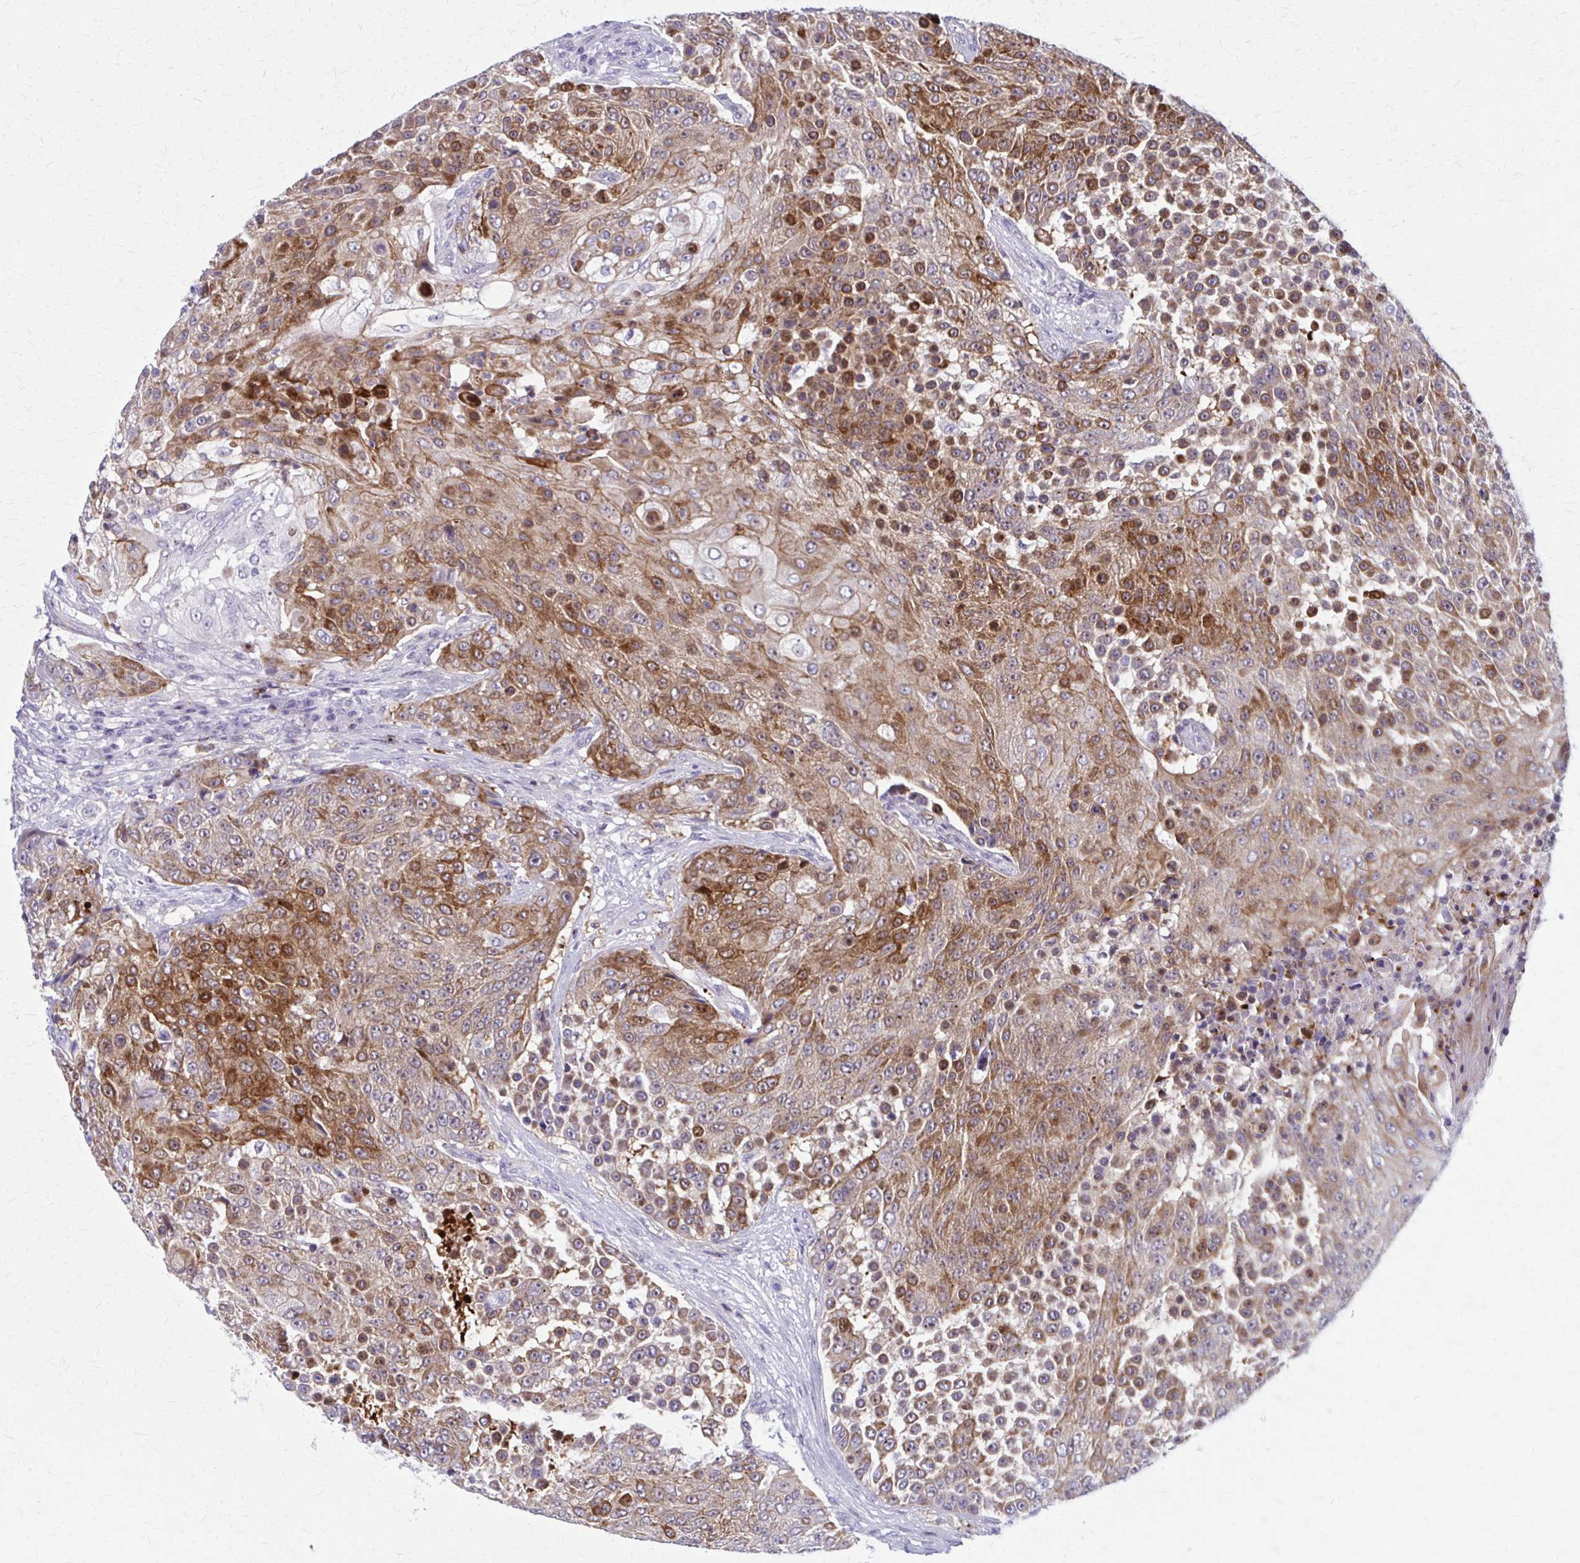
{"staining": {"intensity": "moderate", "quantity": "25%-75%", "location": "cytoplasmic/membranous"}, "tissue": "urothelial cancer", "cell_type": "Tumor cells", "image_type": "cancer", "snomed": [{"axis": "morphology", "description": "Urothelial carcinoma, High grade"}, {"axis": "topography", "description": "Urinary bladder"}], "caption": "Immunohistochemical staining of urothelial cancer shows medium levels of moderate cytoplasmic/membranous protein expression in approximately 25%-75% of tumor cells.", "gene": "PEDS1", "patient": {"sex": "female", "age": 63}}